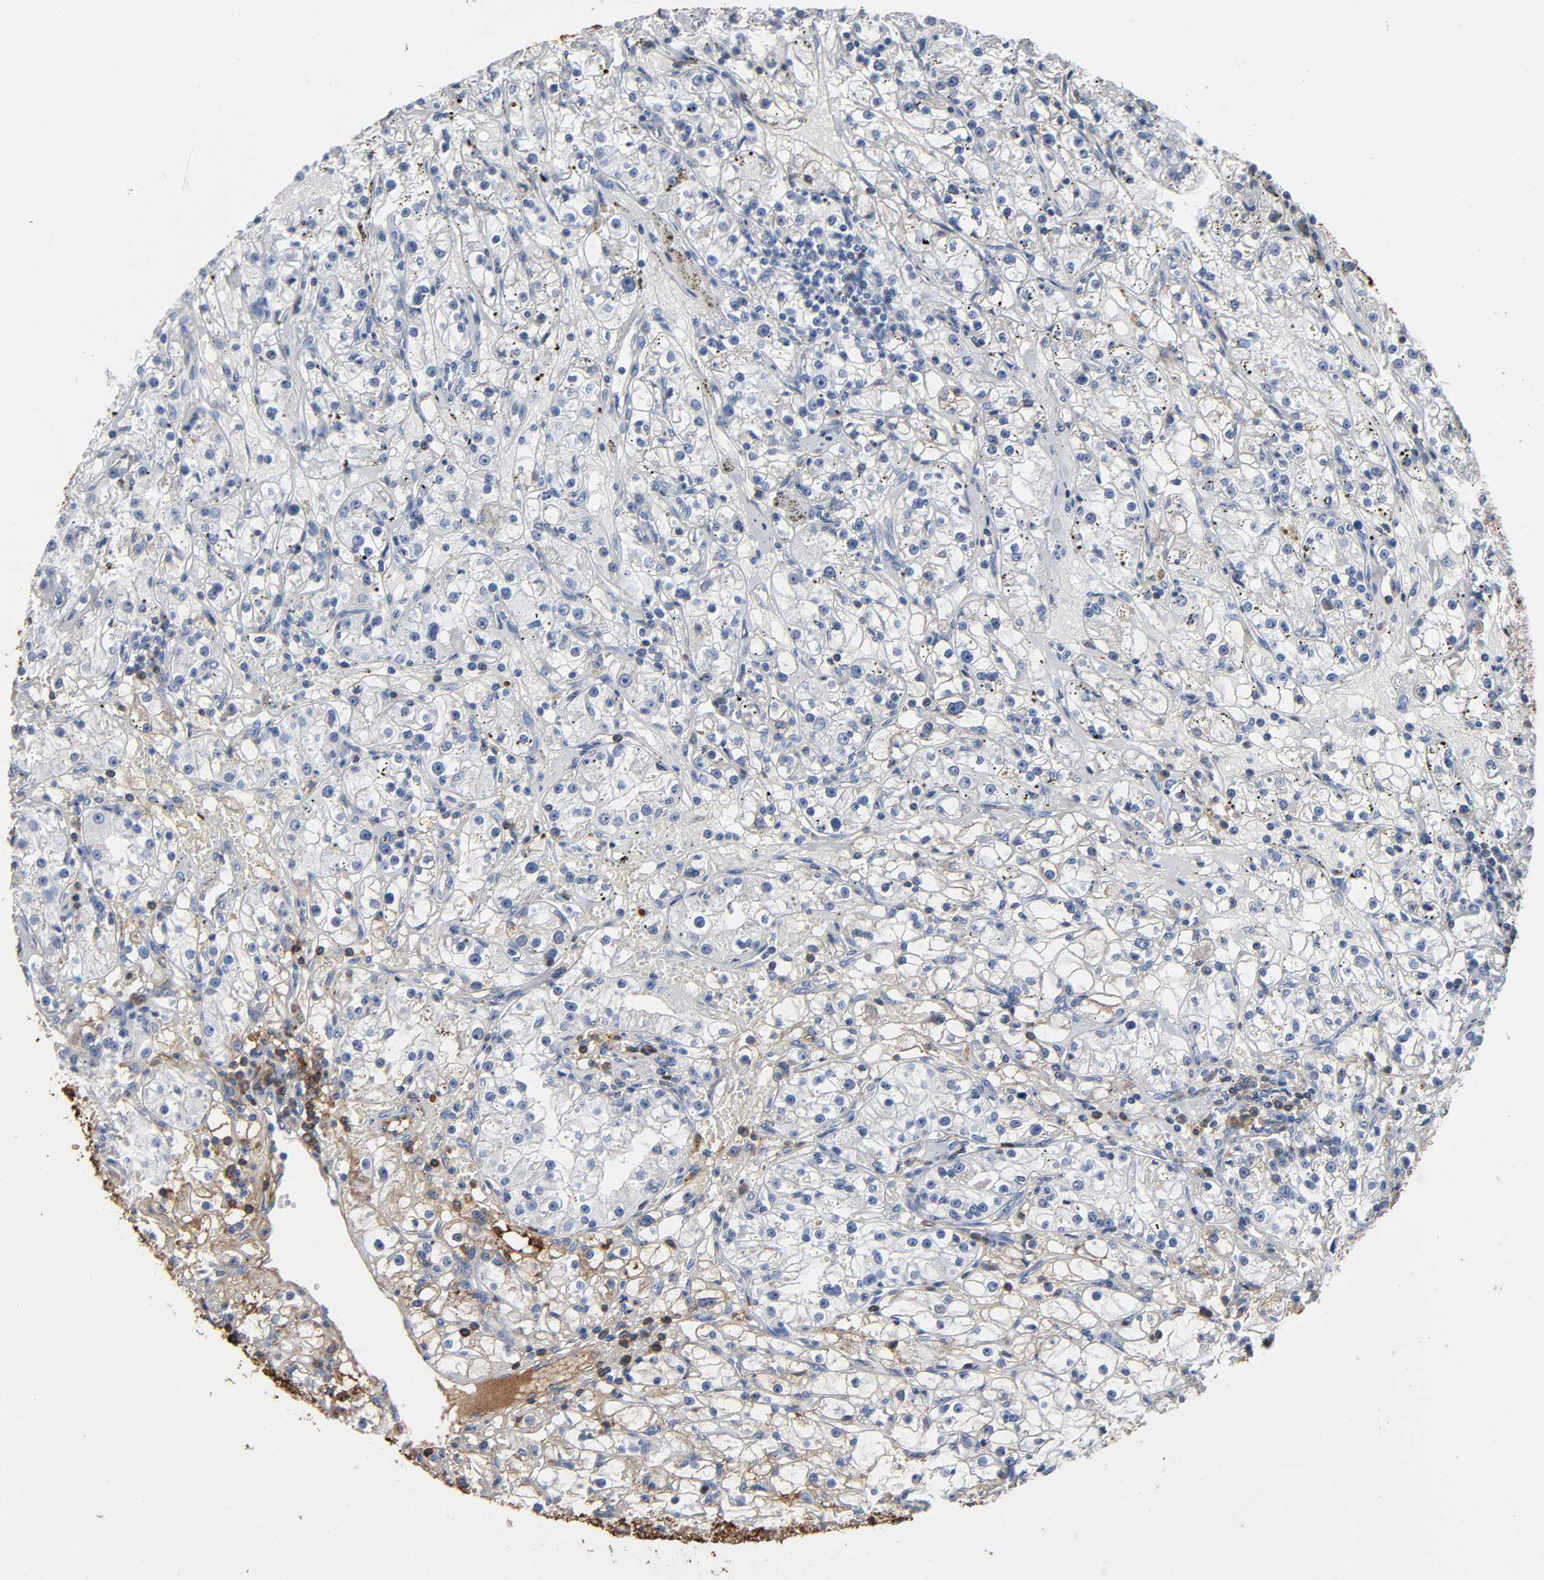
{"staining": {"intensity": "negative", "quantity": "none", "location": "none"}, "tissue": "renal cancer", "cell_type": "Tumor cells", "image_type": "cancer", "snomed": [{"axis": "morphology", "description": "Adenocarcinoma, NOS"}, {"axis": "topography", "description": "Kidney"}], "caption": "Immunohistochemistry (IHC) photomicrograph of neoplastic tissue: human renal cancer stained with DAB (3,3'-diaminobenzidine) shows no significant protein staining in tumor cells.", "gene": "FBLN1", "patient": {"sex": "male", "age": 56}}